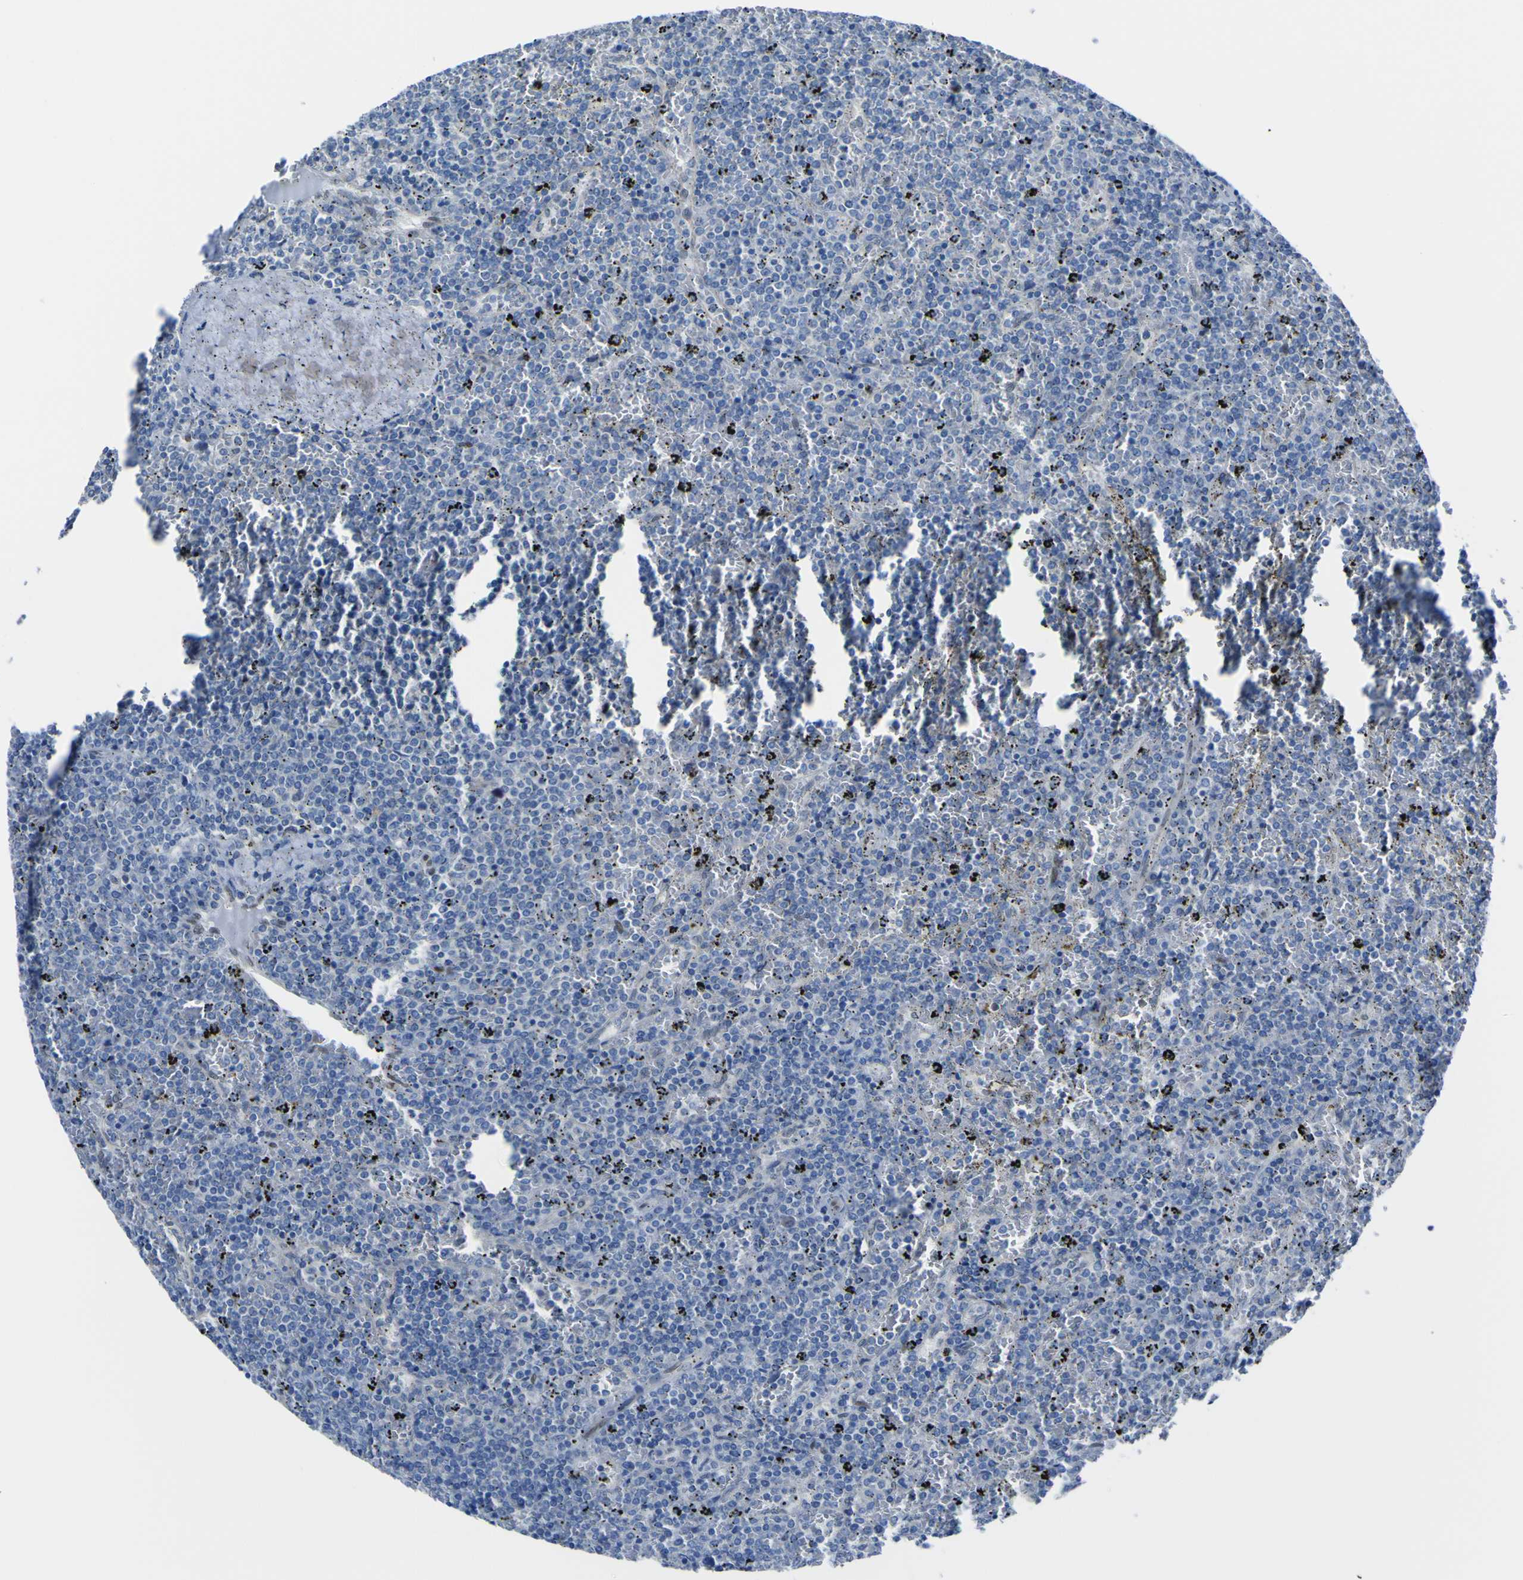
{"staining": {"intensity": "negative", "quantity": "none", "location": "none"}, "tissue": "lymphoma", "cell_type": "Tumor cells", "image_type": "cancer", "snomed": [{"axis": "morphology", "description": "Malignant lymphoma, non-Hodgkin's type, Low grade"}, {"axis": "topography", "description": "Spleen"}], "caption": "This histopathology image is of lymphoma stained with IHC to label a protein in brown with the nuclei are counter-stained blue. There is no staining in tumor cells.", "gene": "LRRN1", "patient": {"sex": "female", "age": 77}}